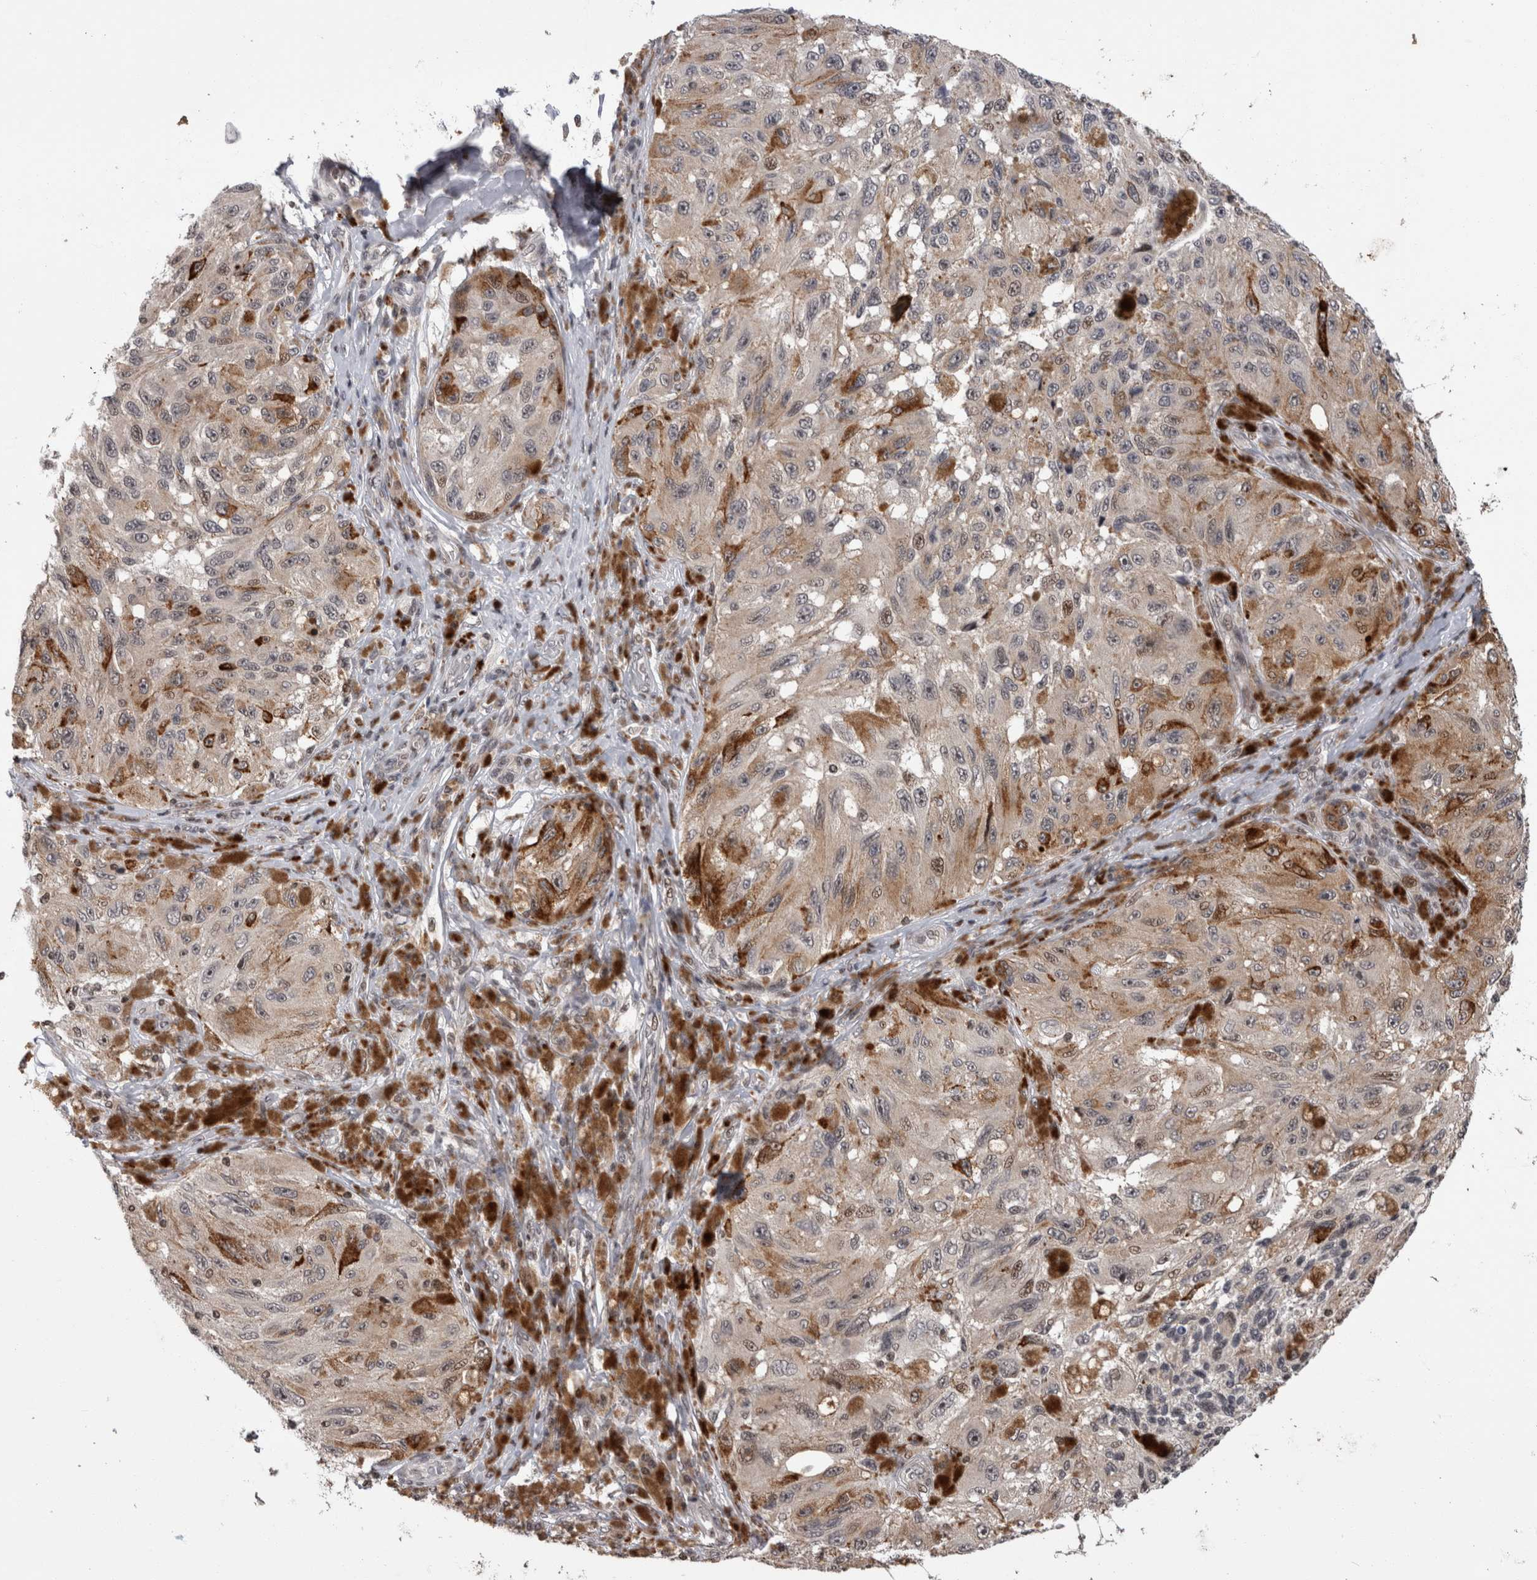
{"staining": {"intensity": "negative", "quantity": "none", "location": "none"}, "tissue": "melanoma", "cell_type": "Tumor cells", "image_type": "cancer", "snomed": [{"axis": "morphology", "description": "Malignant melanoma, NOS"}, {"axis": "topography", "description": "Skin"}], "caption": "Malignant melanoma stained for a protein using immunohistochemistry (IHC) reveals no positivity tumor cells.", "gene": "ZBTB11", "patient": {"sex": "female", "age": 73}}